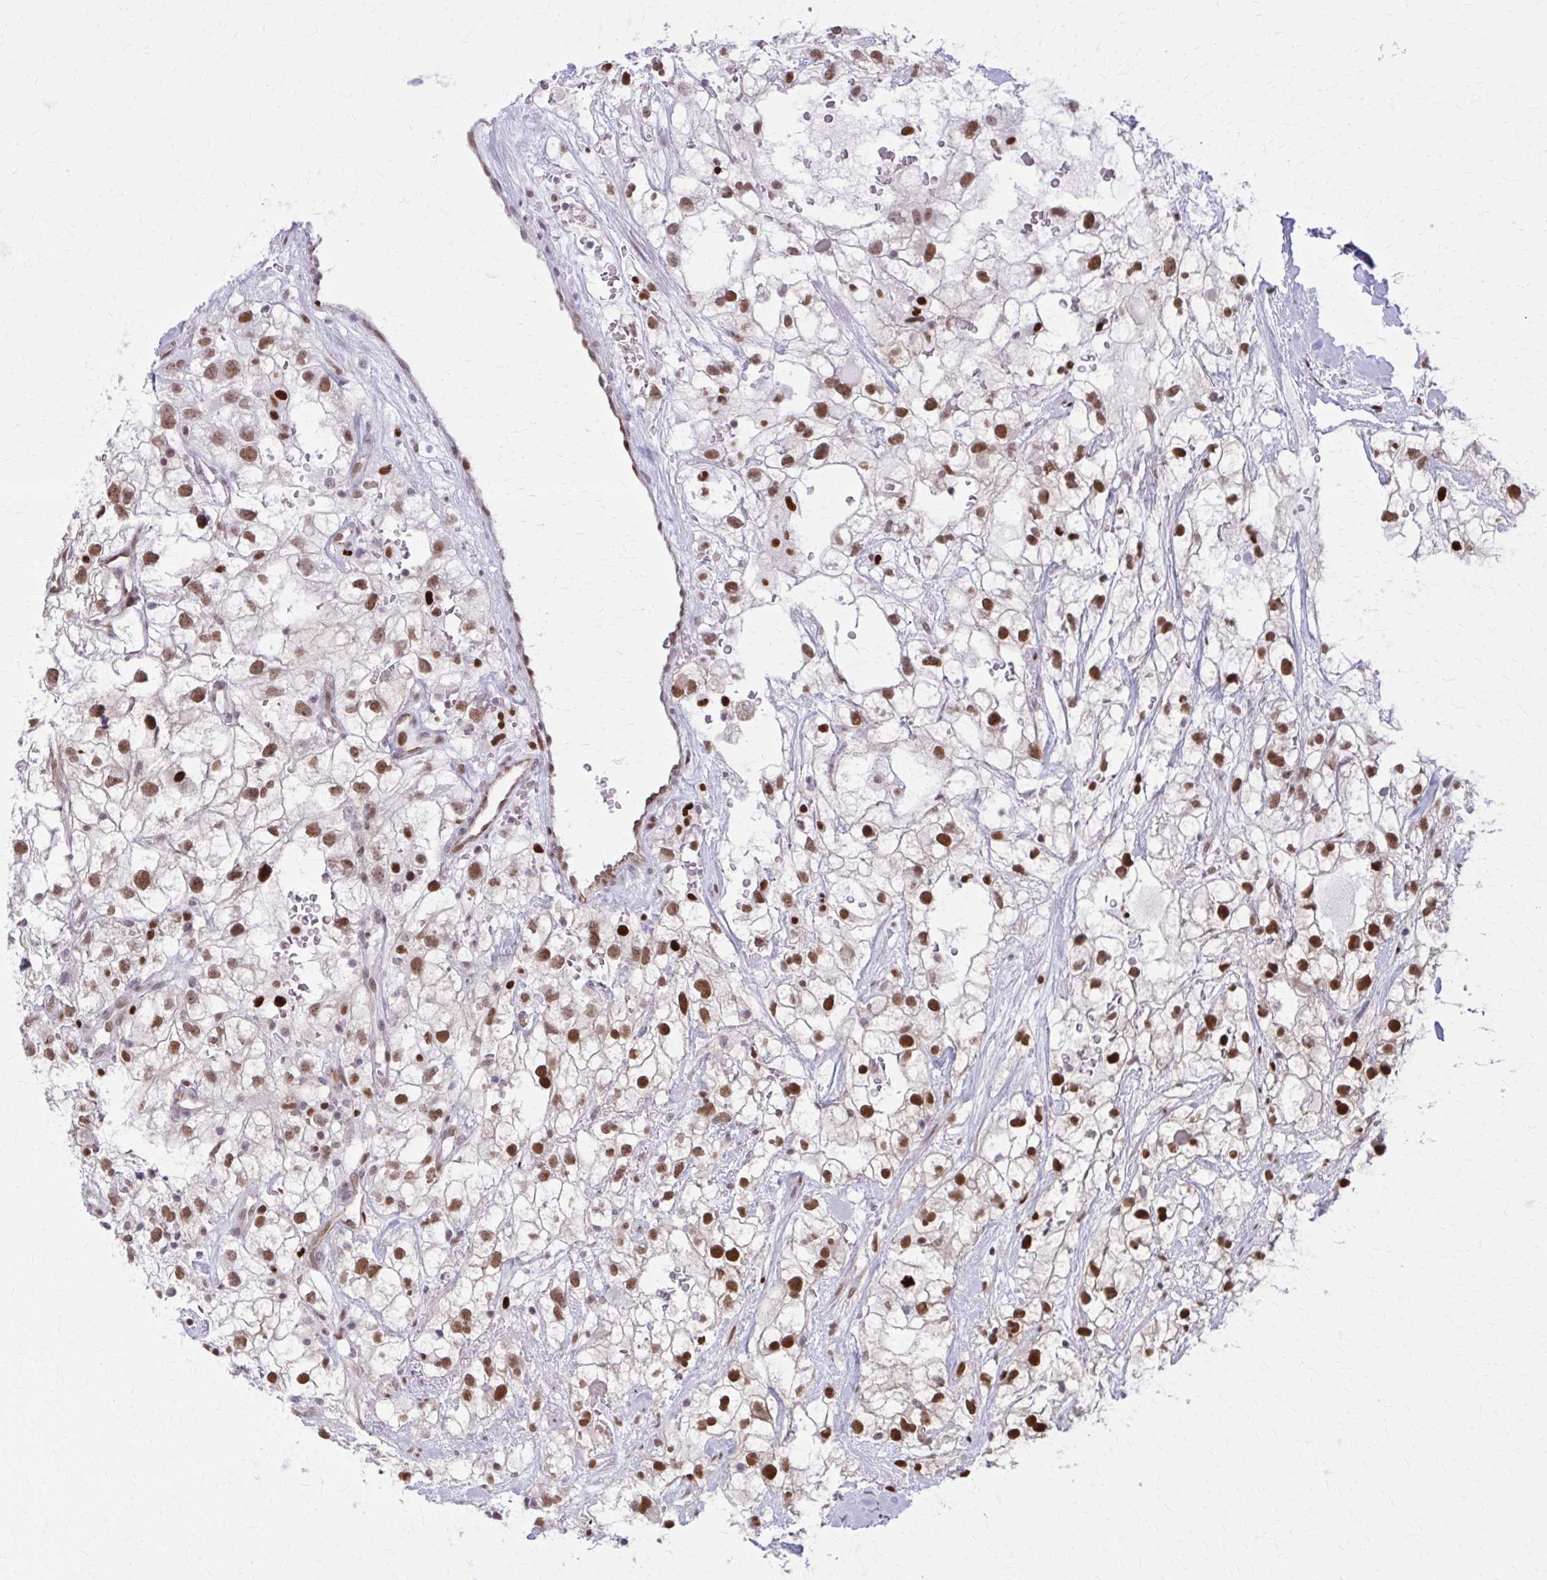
{"staining": {"intensity": "strong", "quantity": ">75%", "location": "nuclear"}, "tissue": "renal cancer", "cell_type": "Tumor cells", "image_type": "cancer", "snomed": [{"axis": "morphology", "description": "Adenocarcinoma, NOS"}, {"axis": "topography", "description": "Kidney"}], "caption": "Protein staining of renal adenocarcinoma tissue exhibits strong nuclear expression in about >75% of tumor cells.", "gene": "ZNF559", "patient": {"sex": "male", "age": 59}}